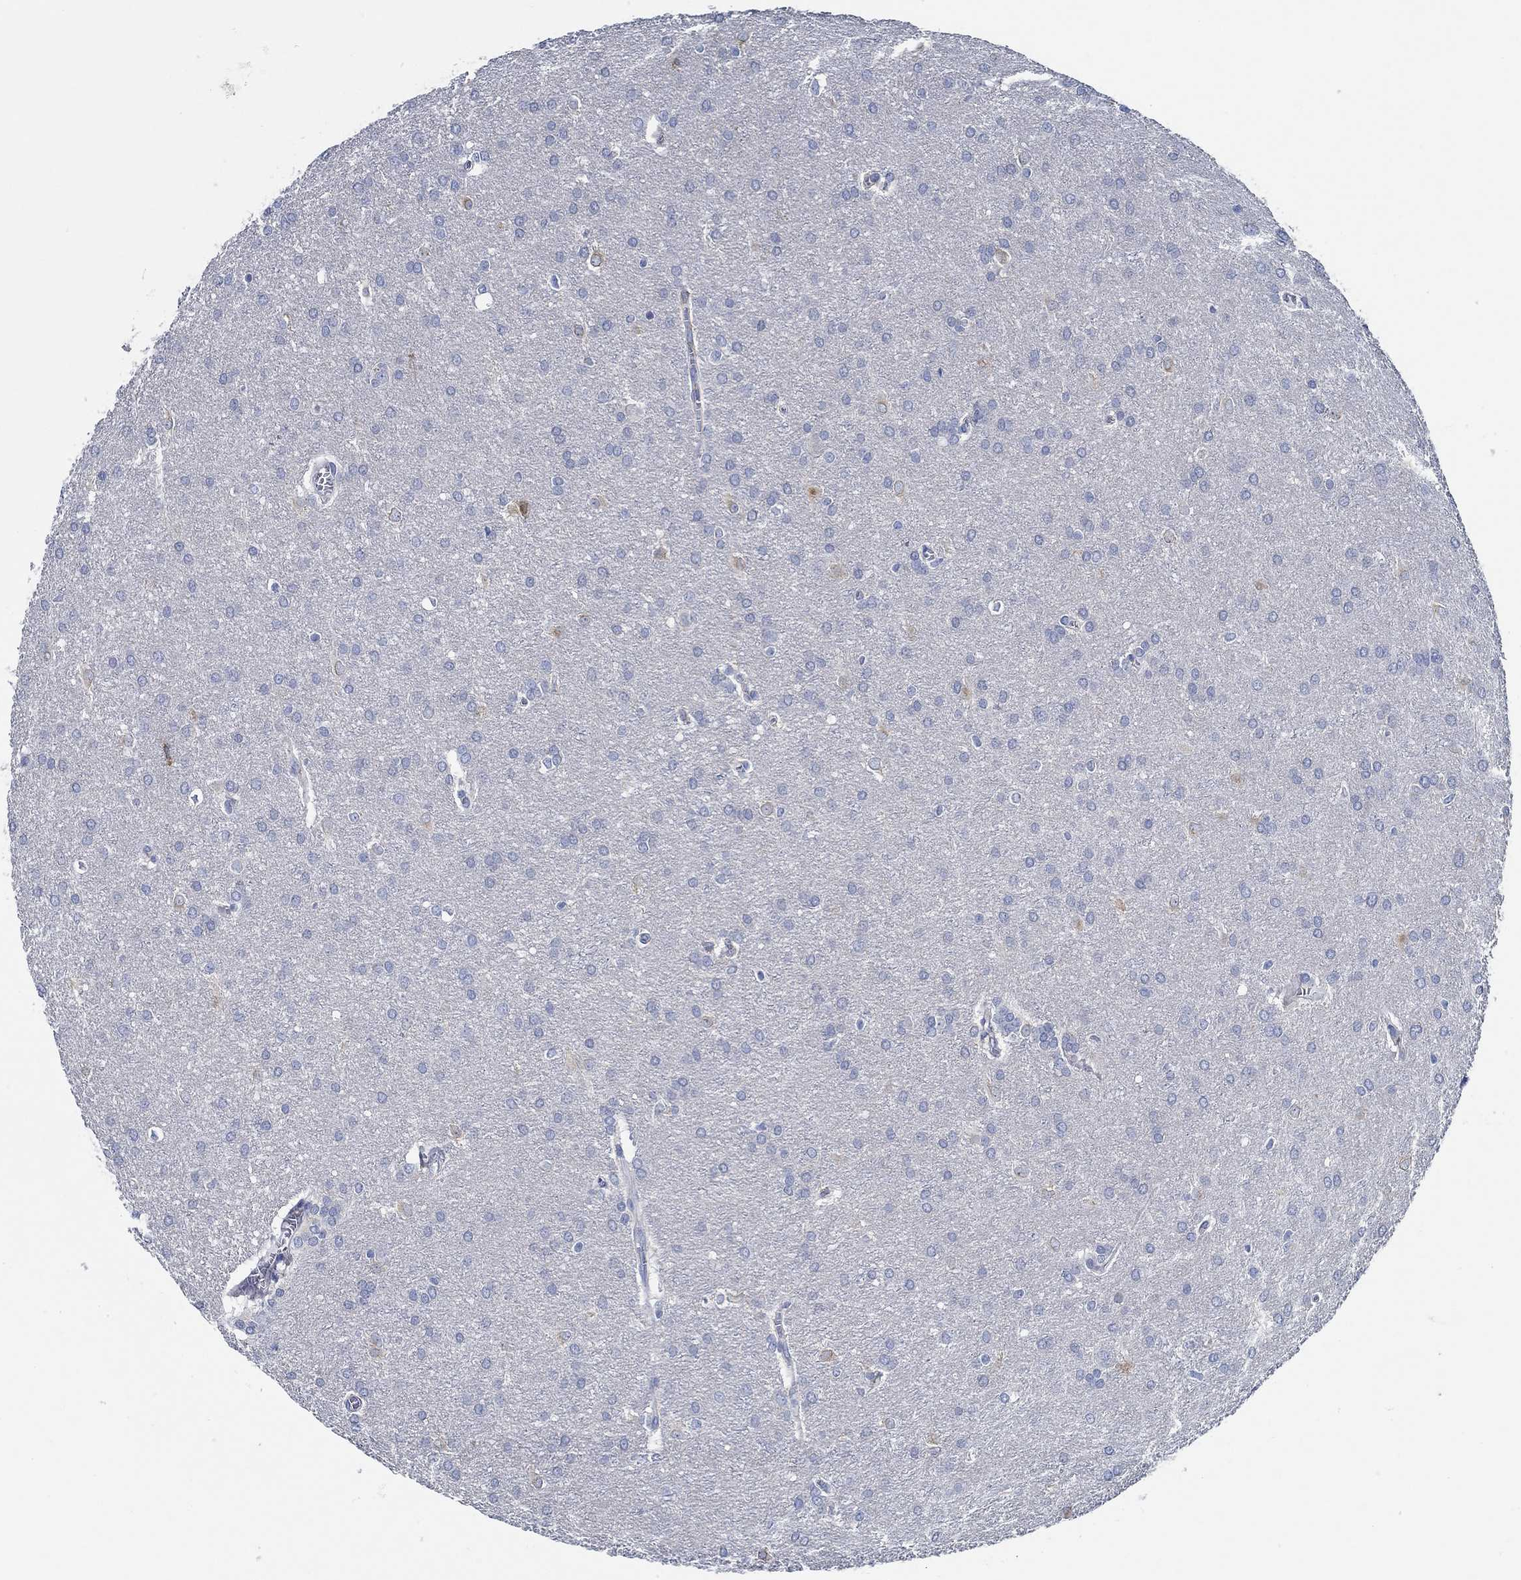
{"staining": {"intensity": "negative", "quantity": "none", "location": "none"}, "tissue": "glioma", "cell_type": "Tumor cells", "image_type": "cancer", "snomed": [{"axis": "morphology", "description": "Glioma, malignant, Low grade"}, {"axis": "topography", "description": "Brain"}], "caption": "High magnification brightfield microscopy of glioma stained with DAB (brown) and counterstained with hematoxylin (blue): tumor cells show no significant staining.", "gene": "HECW2", "patient": {"sex": "female", "age": 32}}